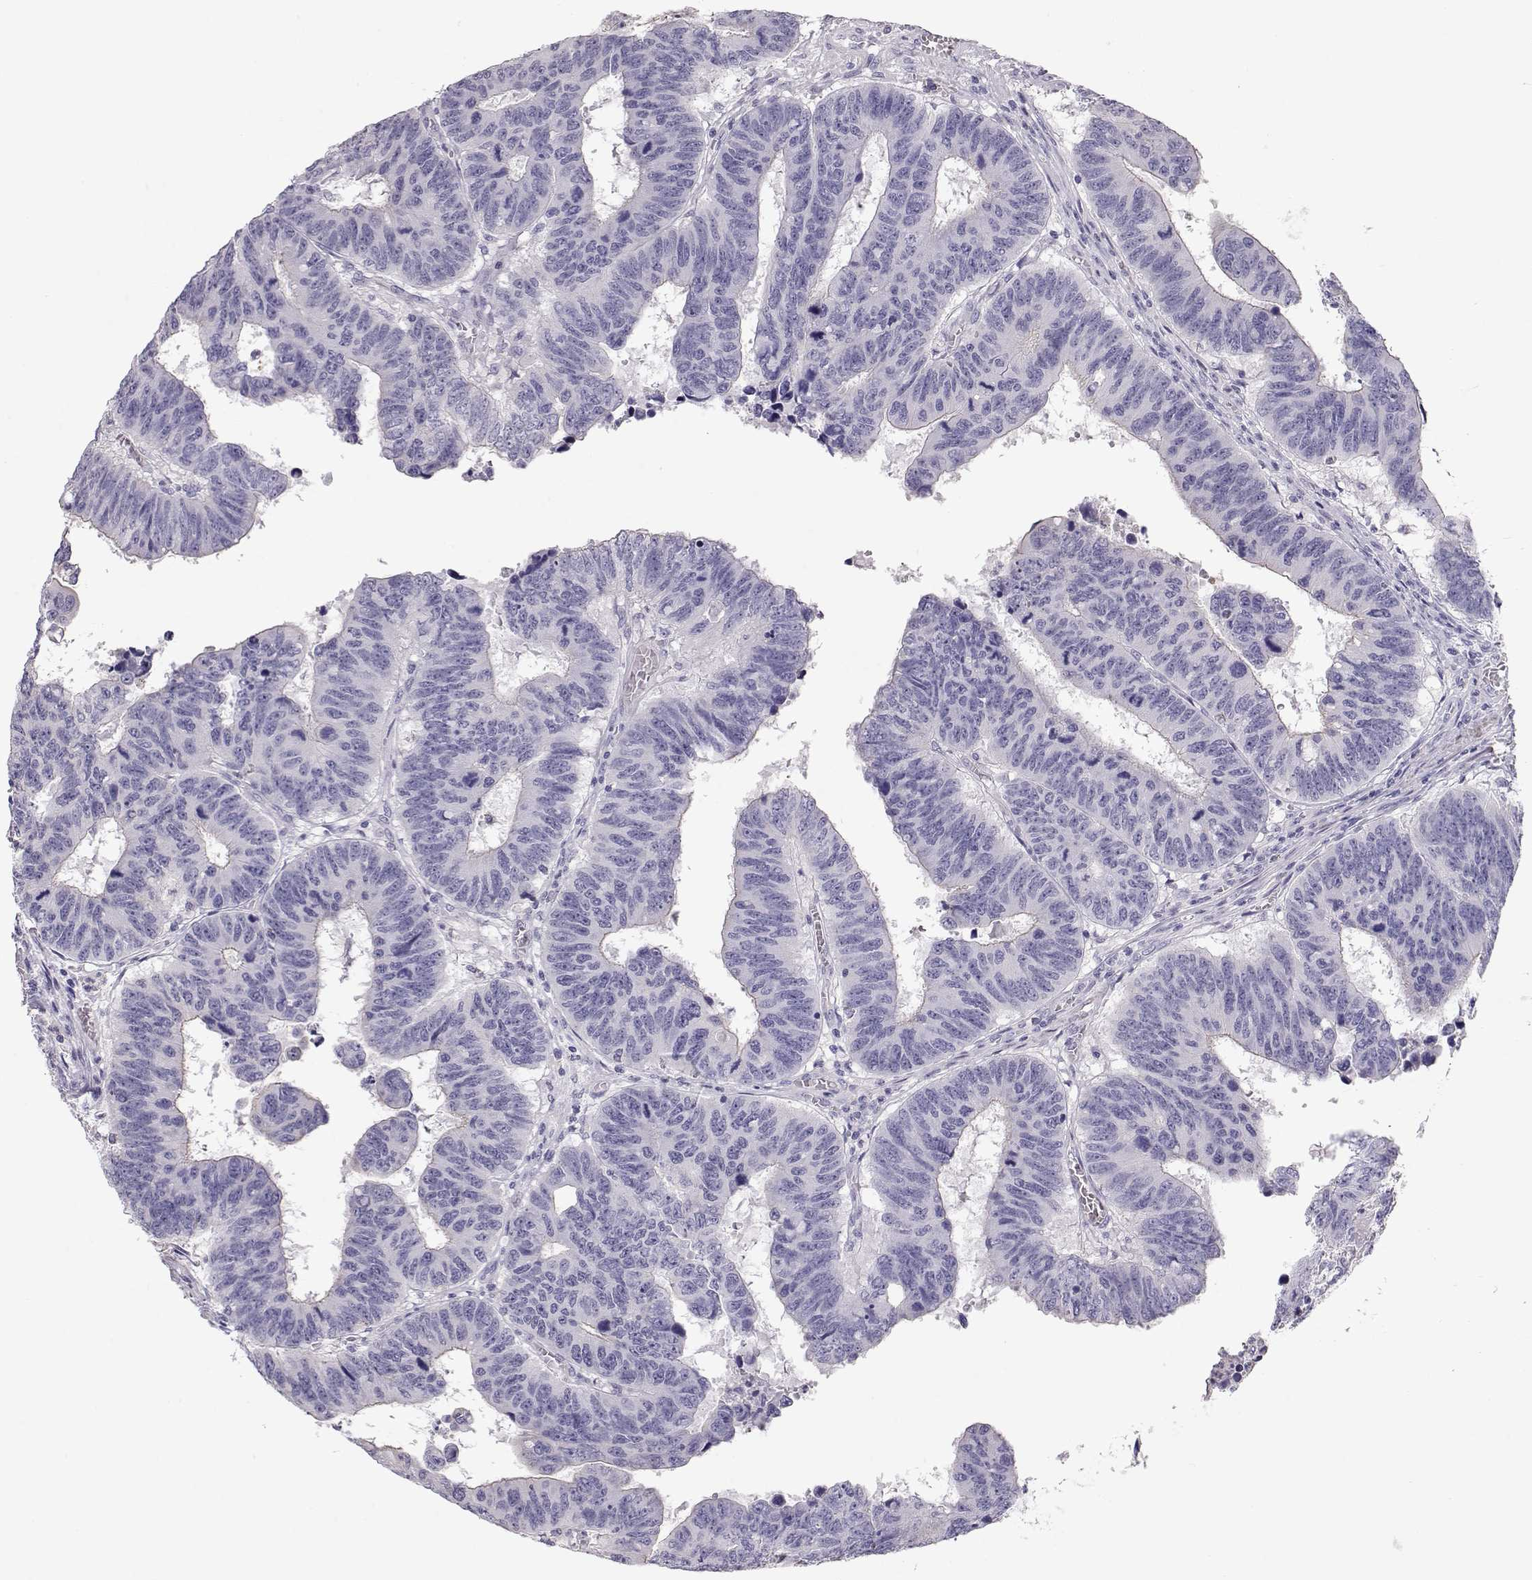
{"staining": {"intensity": "negative", "quantity": "none", "location": "none"}, "tissue": "colorectal cancer", "cell_type": "Tumor cells", "image_type": "cancer", "snomed": [{"axis": "morphology", "description": "Adenocarcinoma, NOS"}, {"axis": "topography", "description": "Appendix"}, {"axis": "topography", "description": "Colon"}, {"axis": "topography", "description": "Cecum"}, {"axis": "topography", "description": "Colon asc"}], "caption": "Immunohistochemical staining of human colorectal cancer (adenocarcinoma) shows no significant staining in tumor cells.", "gene": "SLITRK3", "patient": {"sex": "female", "age": 85}}